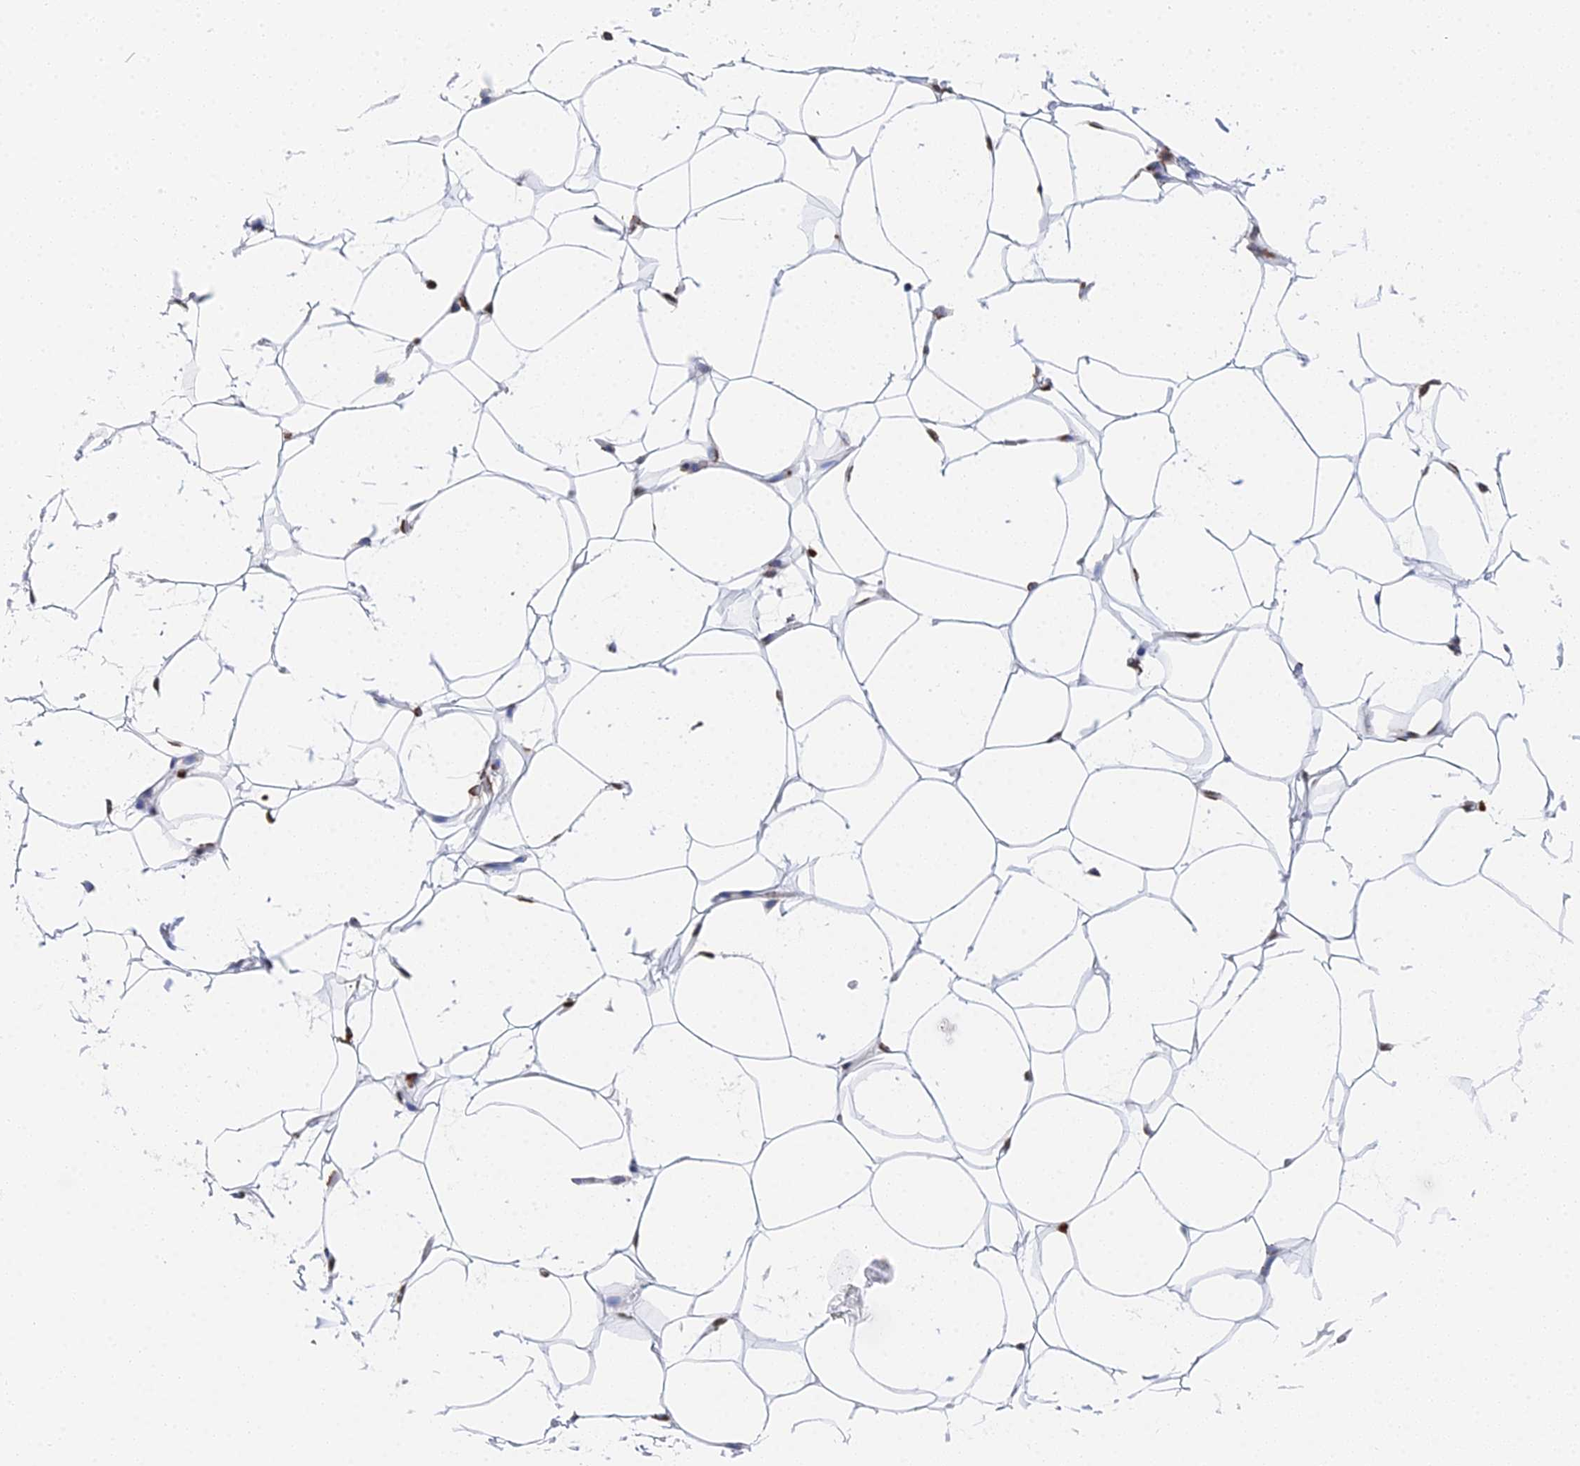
{"staining": {"intensity": "moderate", "quantity": ">75%", "location": "nuclear"}, "tissue": "adipose tissue", "cell_type": "Adipocytes", "image_type": "normal", "snomed": [{"axis": "morphology", "description": "Normal tissue, NOS"}, {"axis": "topography", "description": "Breast"}], "caption": "Unremarkable adipose tissue exhibits moderate nuclear expression in approximately >75% of adipocytes The staining is performed using DAB (3,3'-diaminobenzidine) brown chromogen to label protein expression. The nuclei are counter-stained blue using hematoxylin..", "gene": "GBP3", "patient": {"sex": "female", "age": 26}}